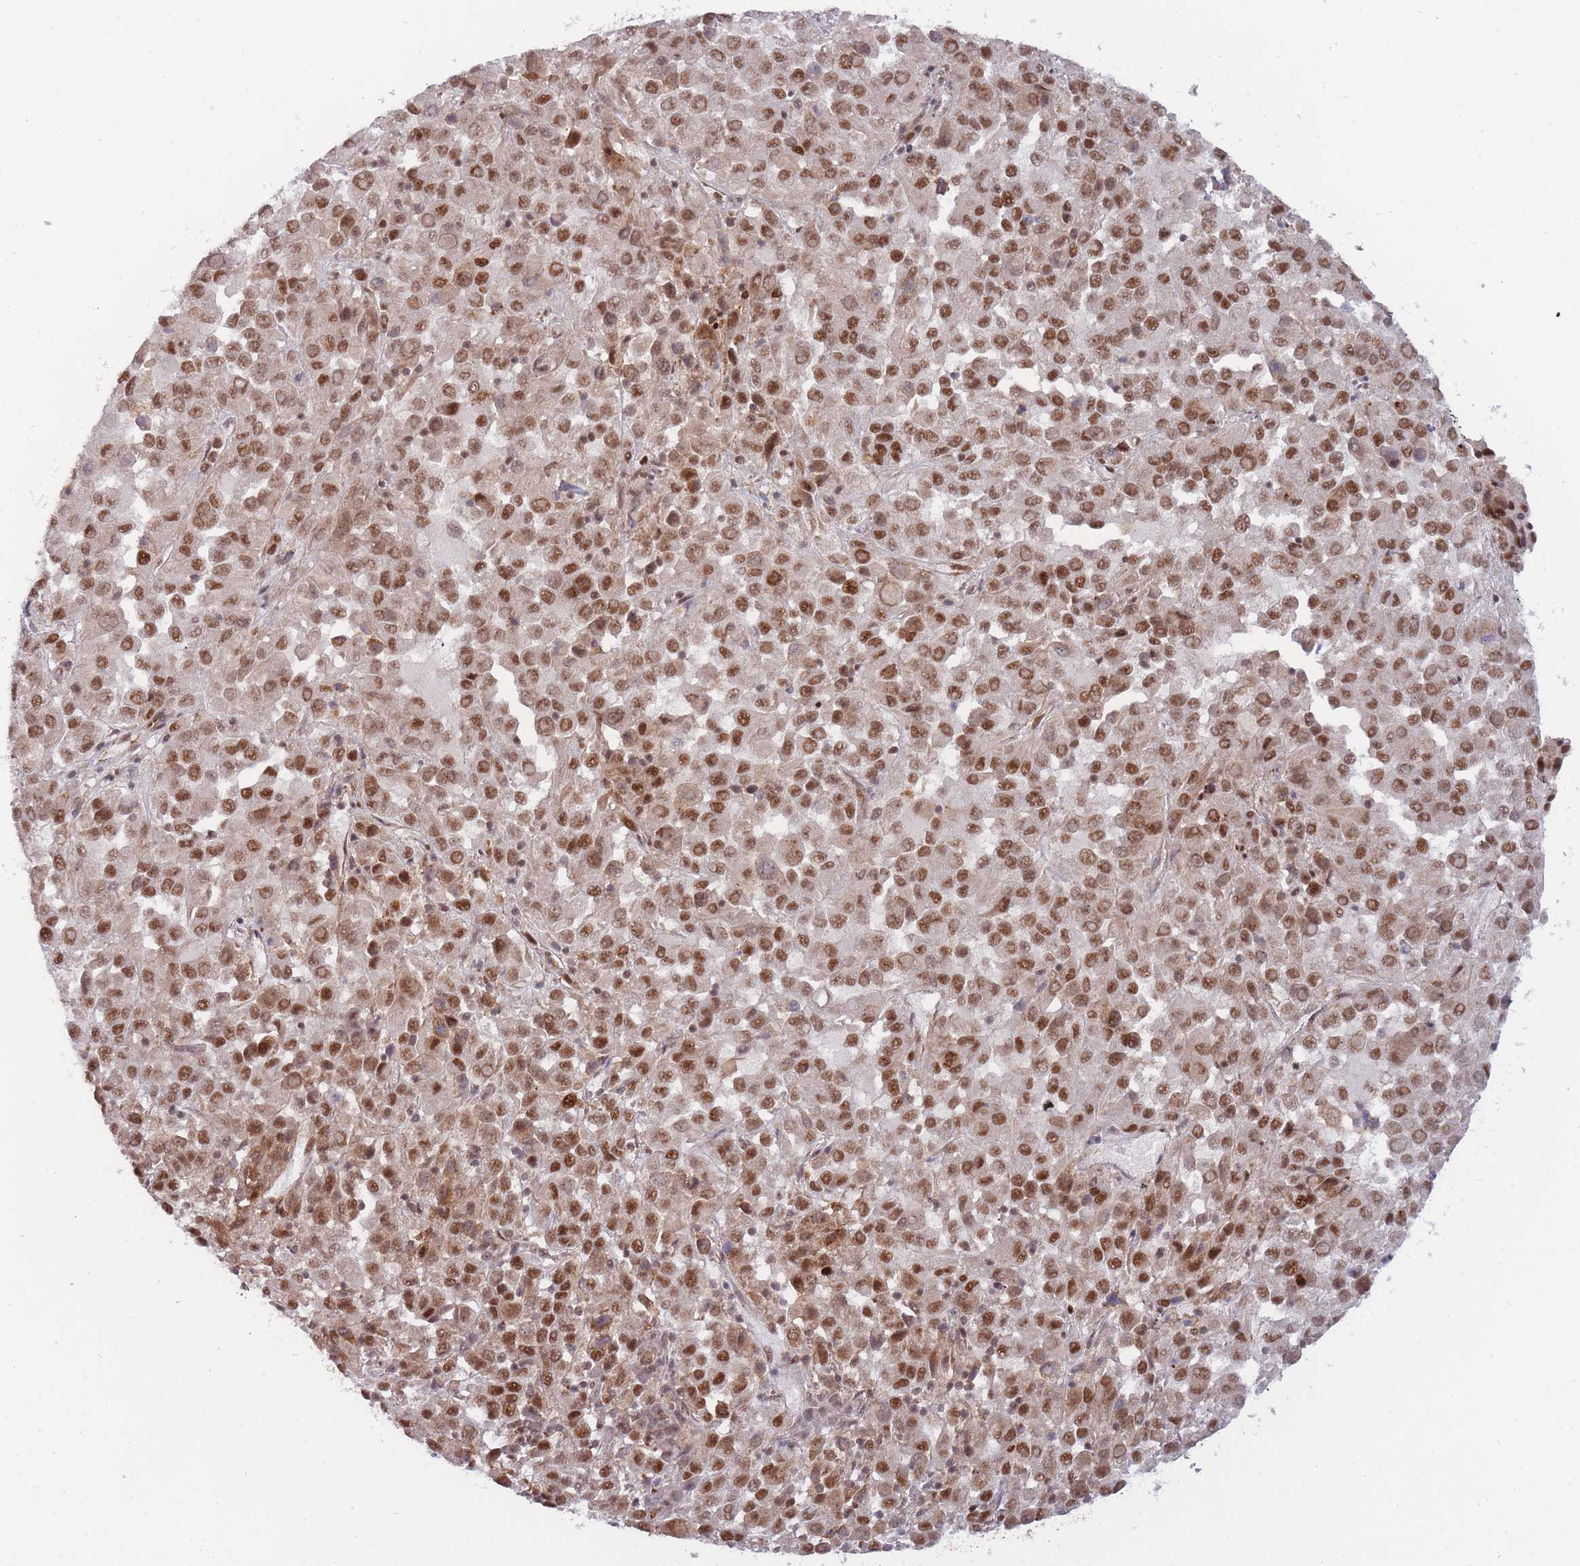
{"staining": {"intensity": "strong", "quantity": ">75%", "location": "cytoplasmic/membranous,nuclear"}, "tissue": "melanoma", "cell_type": "Tumor cells", "image_type": "cancer", "snomed": [{"axis": "morphology", "description": "Malignant melanoma, Metastatic site"}, {"axis": "topography", "description": "Lung"}], "caption": "Malignant melanoma (metastatic site) stained with IHC displays strong cytoplasmic/membranous and nuclear expression in approximately >75% of tumor cells.", "gene": "BOD1L1", "patient": {"sex": "male", "age": 64}}